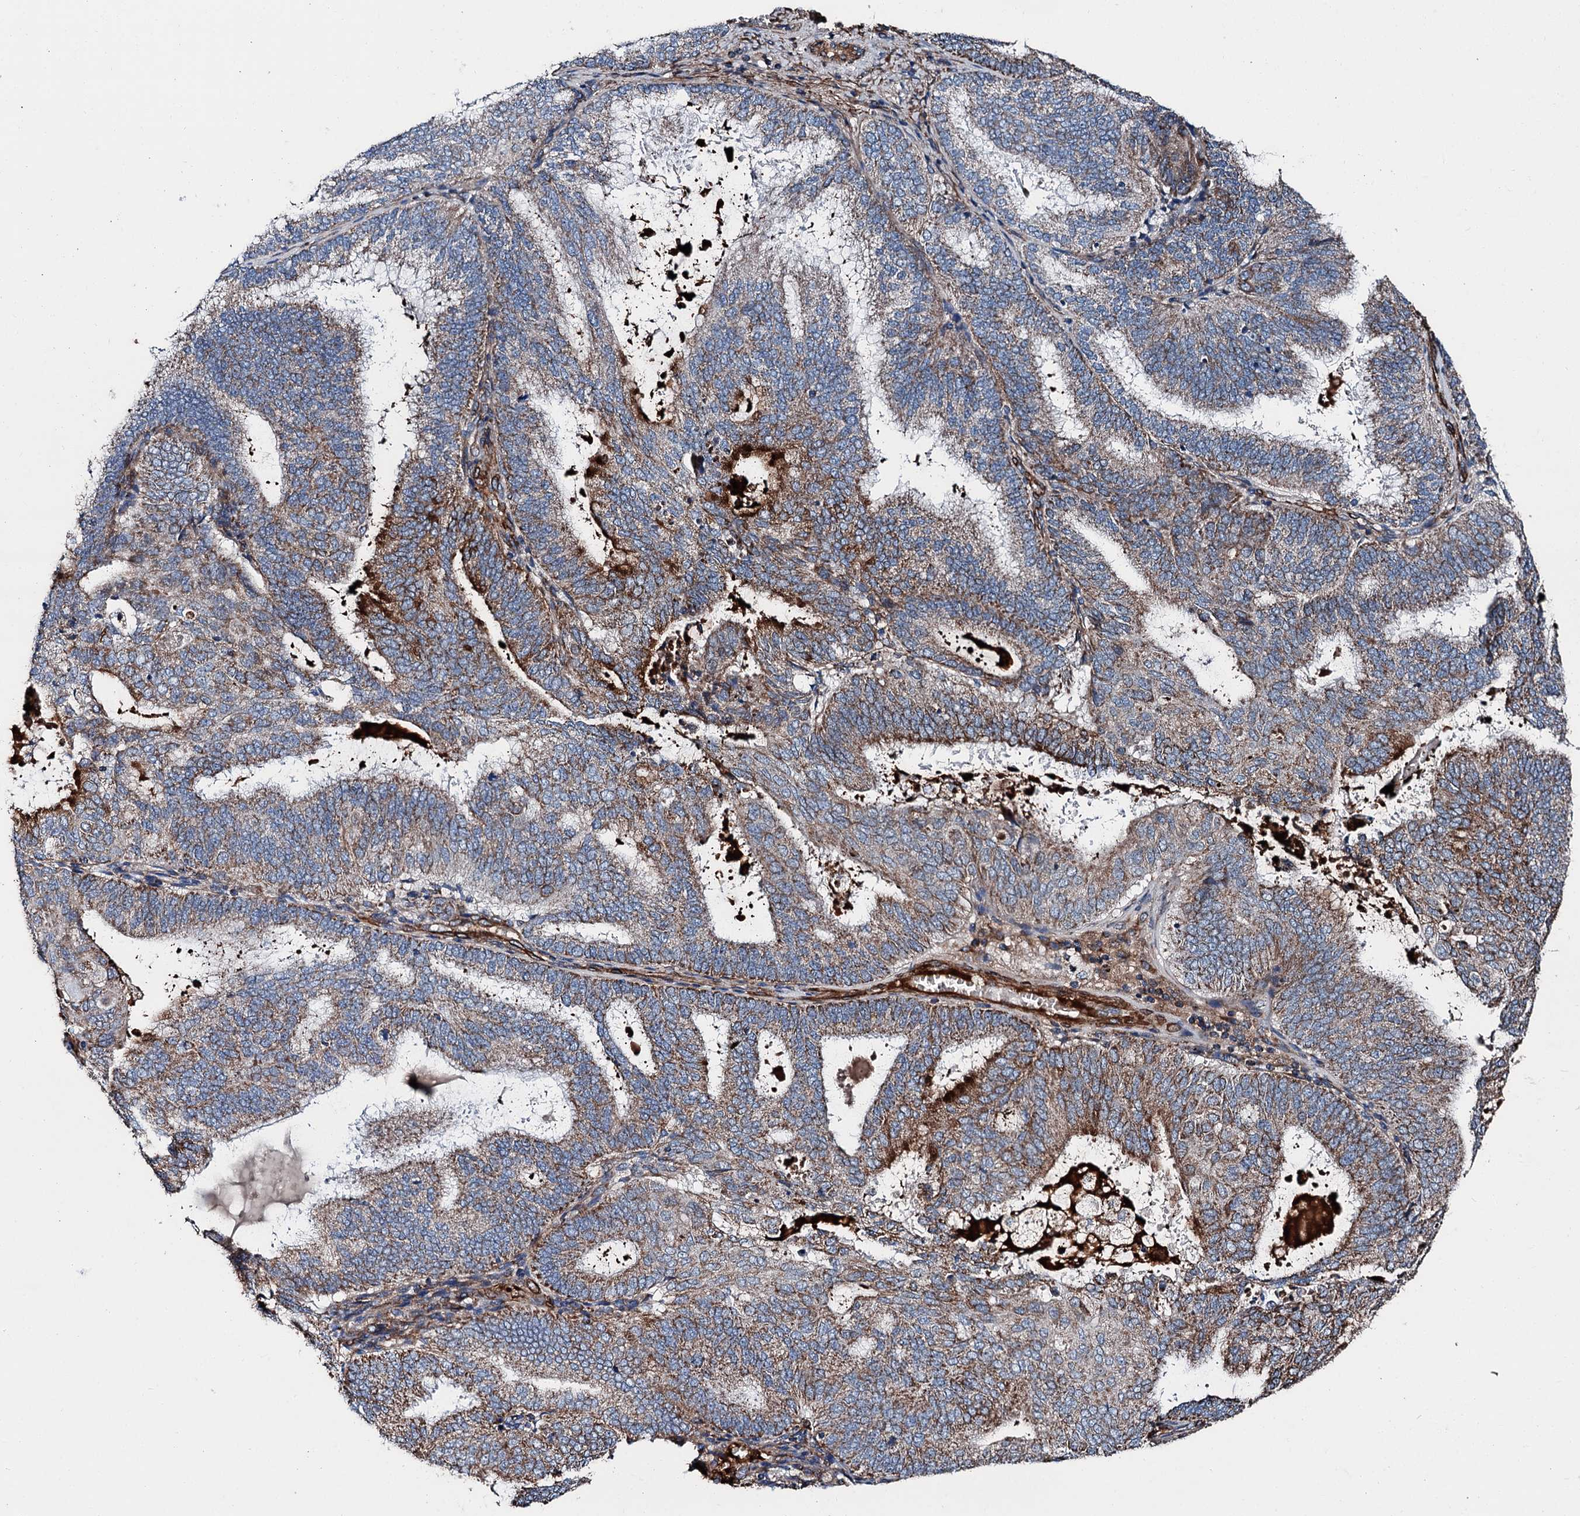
{"staining": {"intensity": "strong", "quantity": ">75%", "location": "cytoplasmic/membranous"}, "tissue": "endometrial cancer", "cell_type": "Tumor cells", "image_type": "cancer", "snomed": [{"axis": "morphology", "description": "Adenocarcinoma, NOS"}, {"axis": "topography", "description": "Endometrium"}], "caption": "A high amount of strong cytoplasmic/membranous positivity is present in about >75% of tumor cells in adenocarcinoma (endometrial) tissue. (DAB = brown stain, brightfield microscopy at high magnification).", "gene": "DDIAS", "patient": {"sex": "female", "age": 49}}